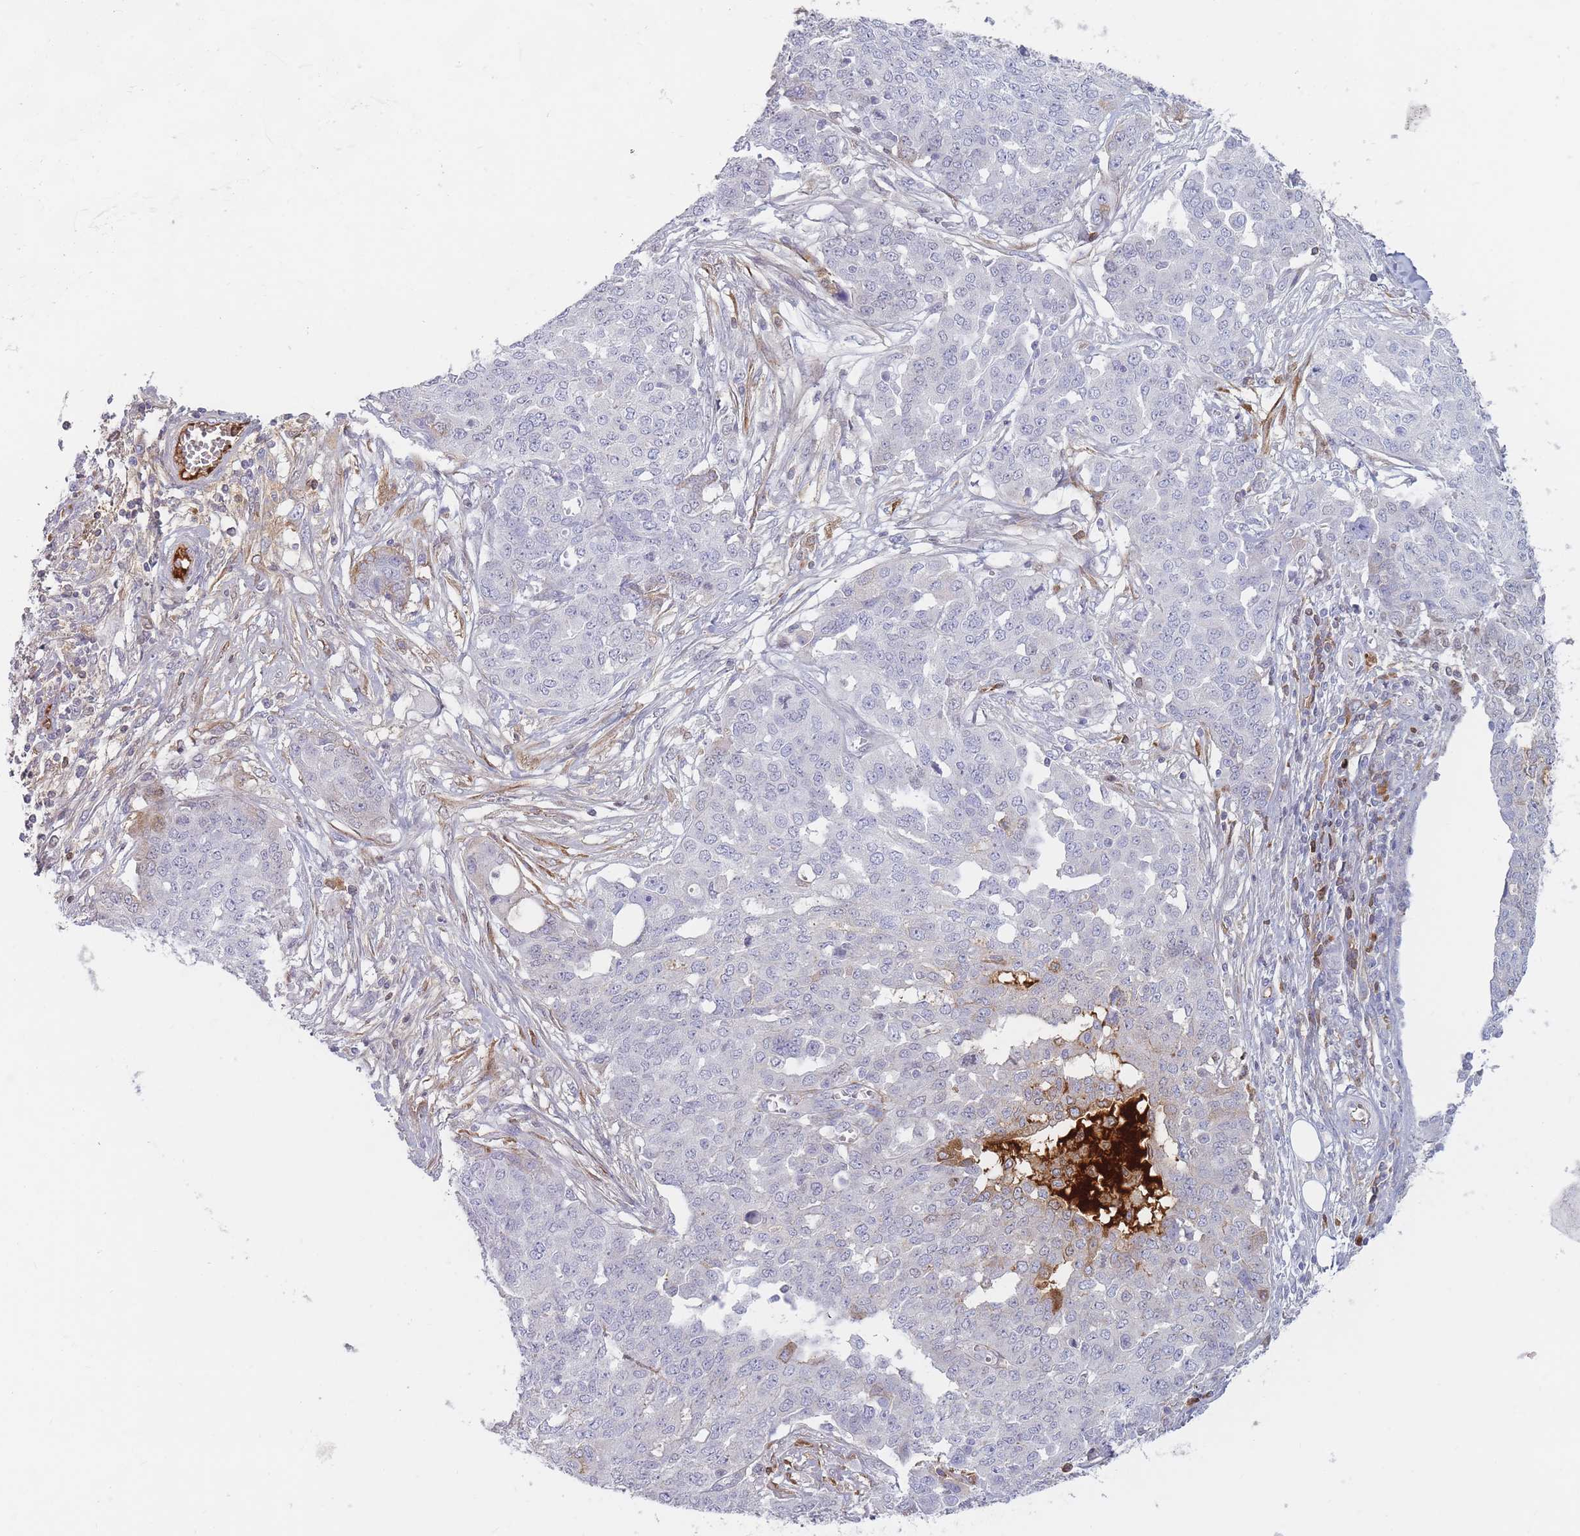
{"staining": {"intensity": "negative", "quantity": "none", "location": "none"}, "tissue": "ovarian cancer", "cell_type": "Tumor cells", "image_type": "cancer", "snomed": [{"axis": "morphology", "description": "Cystadenocarcinoma, serous, NOS"}, {"axis": "topography", "description": "Soft tissue"}, {"axis": "topography", "description": "Ovary"}], "caption": "Immunohistochemistry photomicrograph of neoplastic tissue: ovarian cancer stained with DAB exhibits no significant protein expression in tumor cells. (DAB IHC with hematoxylin counter stain).", "gene": "PRG4", "patient": {"sex": "female", "age": 57}}